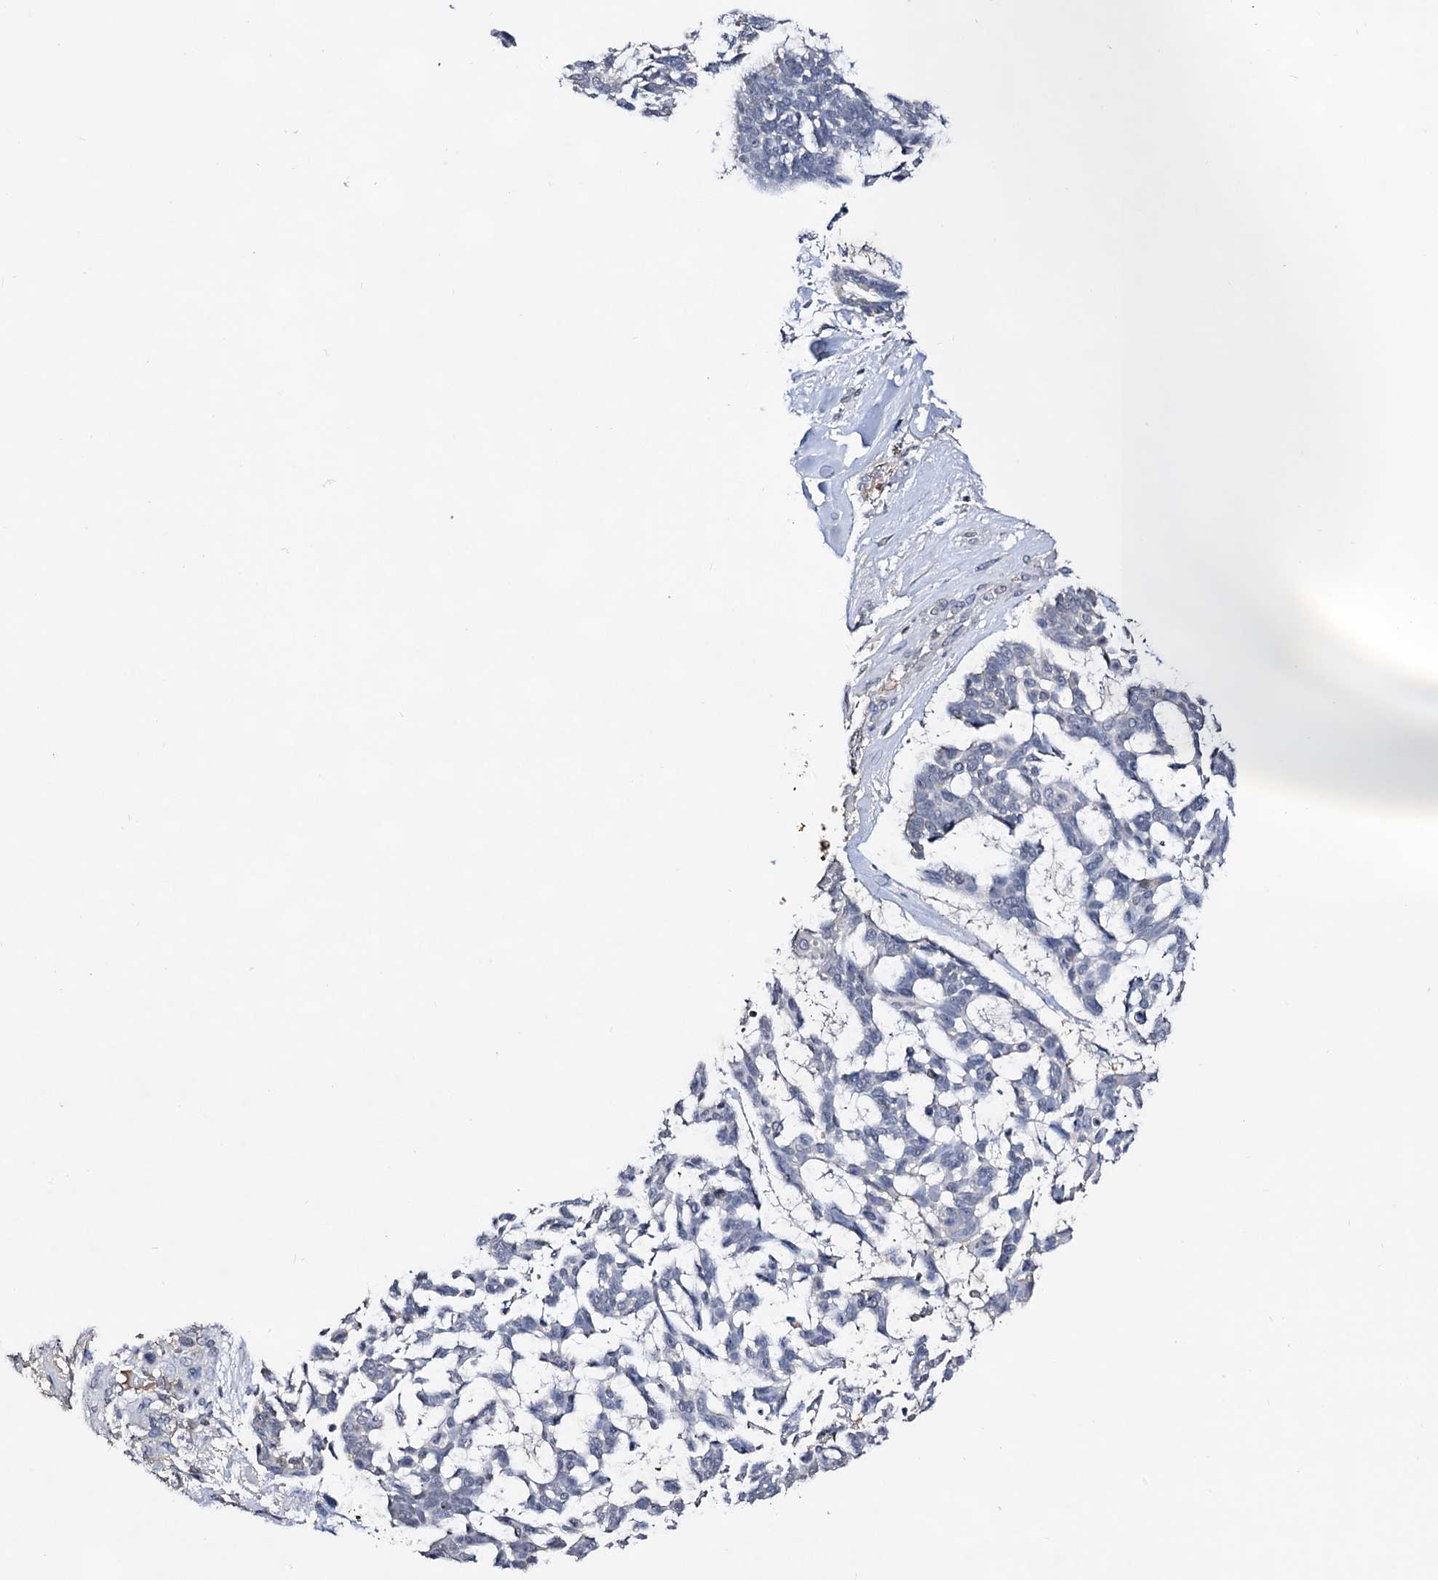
{"staining": {"intensity": "negative", "quantity": "none", "location": "none"}, "tissue": "skin cancer", "cell_type": "Tumor cells", "image_type": "cancer", "snomed": [{"axis": "morphology", "description": "Basal cell carcinoma"}, {"axis": "topography", "description": "Skin"}], "caption": "This is a histopathology image of IHC staining of skin cancer (basal cell carcinoma), which shows no staining in tumor cells. Nuclei are stained in blue.", "gene": "PLIN1", "patient": {"sex": "male", "age": 88}}